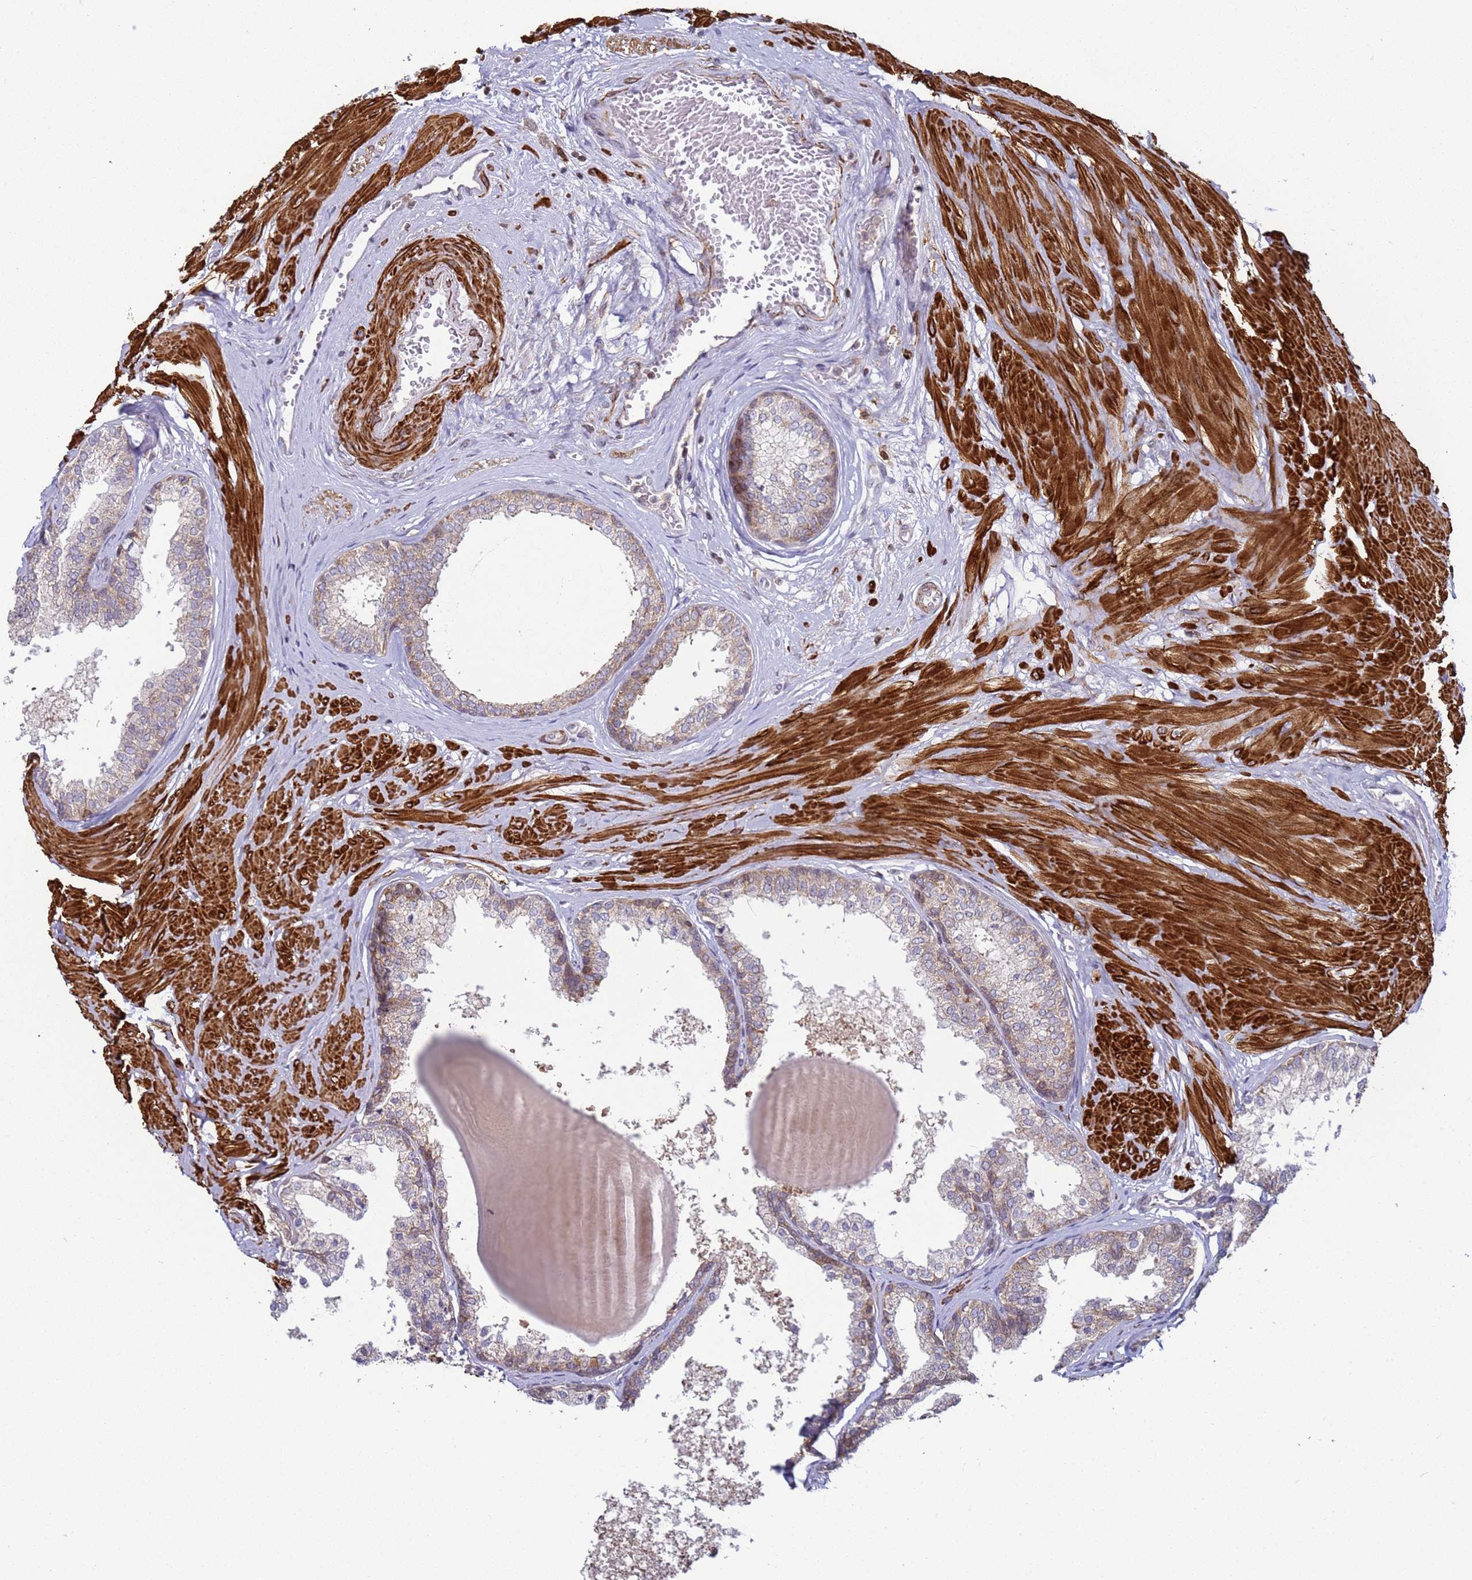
{"staining": {"intensity": "weak", "quantity": "25%-75%", "location": "cytoplasmic/membranous"}, "tissue": "prostate", "cell_type": "Glandular cells", "image_type": "normal", "snomed": [{"axis": "morphology", "description": "Normal tissue, NOS"}, {"axis": "topography", "description": "Prostate"}], "caption": "Immunohistochemical staining of unremarkable prostate demonstrates 25%-75% levels of weak cytoplasmic/membranous protein expression in about 25%-75% of glandular cells. The protein is stained brown, and the nuclei are stained in blue (DAB (3,3'-diaminobenzidine) IHC with brightfield microscopy, high magnification).", "gene": "SNAPC4", "patient": {"sex": "male", "age": 48}}